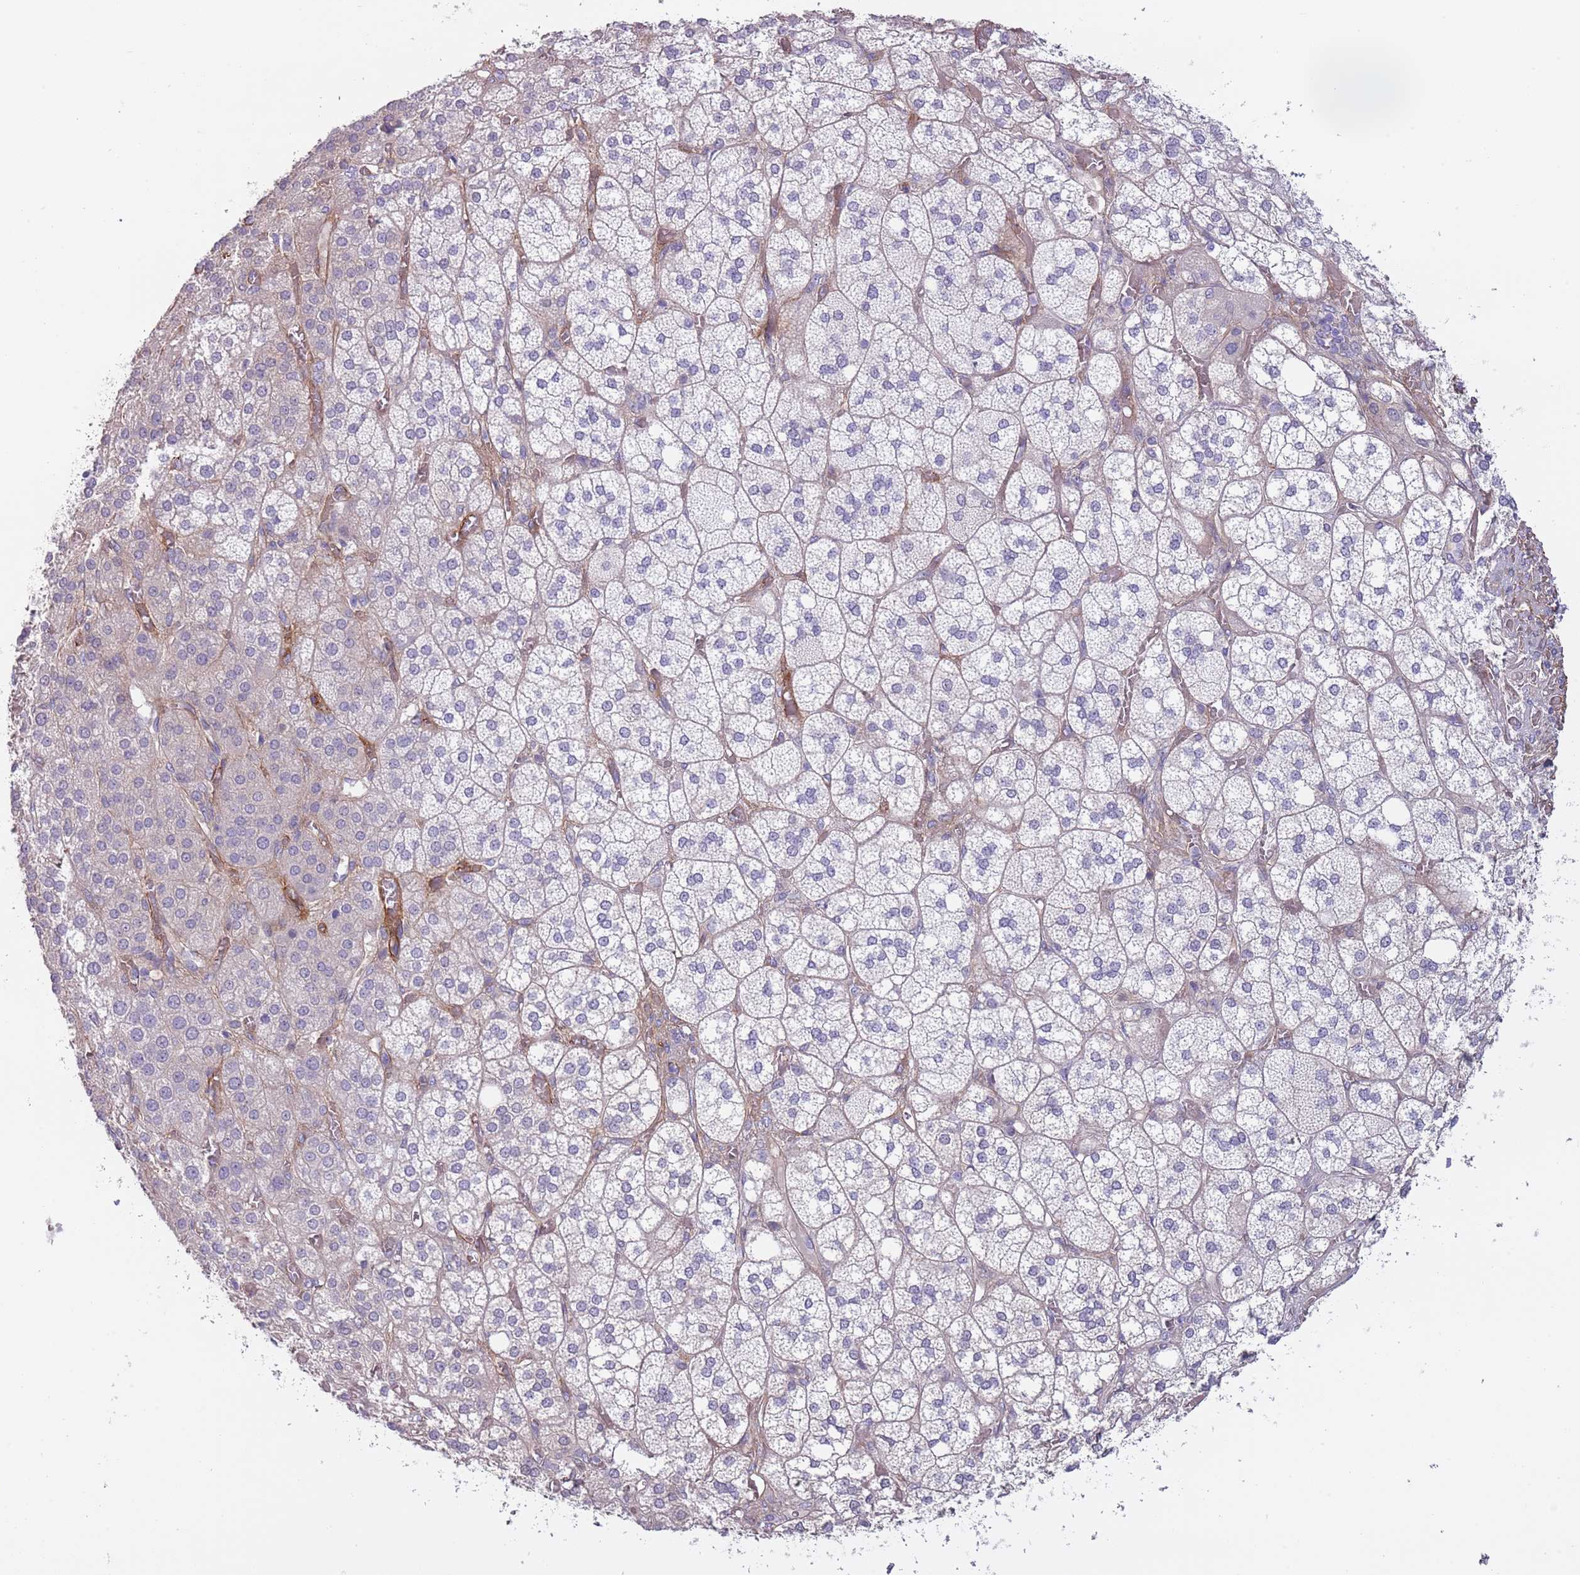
{"staining": {"intensity": "weak", "quantity": "<25%", "location": "cytoplasmic/membranous"}, "tissue": "adrenal gland", "cell_type": "Glandular cells", "image_type": "normal", "snomed": [{"axis": "morphology", "description": "Normal tissue, NOS"}, {"axis": "topography", "description": "Adrenal gland"}], "caption": "Immunohistochemistry (IHC) of unremarkable adrenal gland demonstrates no expression in glandular cells. Brightfield microscopy of immunohistochemistry stained with DAB (3,3'-diaminobenzidine) (brown) and hematoxylin (blue), captured at high magnification.", "gene": "TINAGL1", "patient": {"sex": "male", "age": 61}}